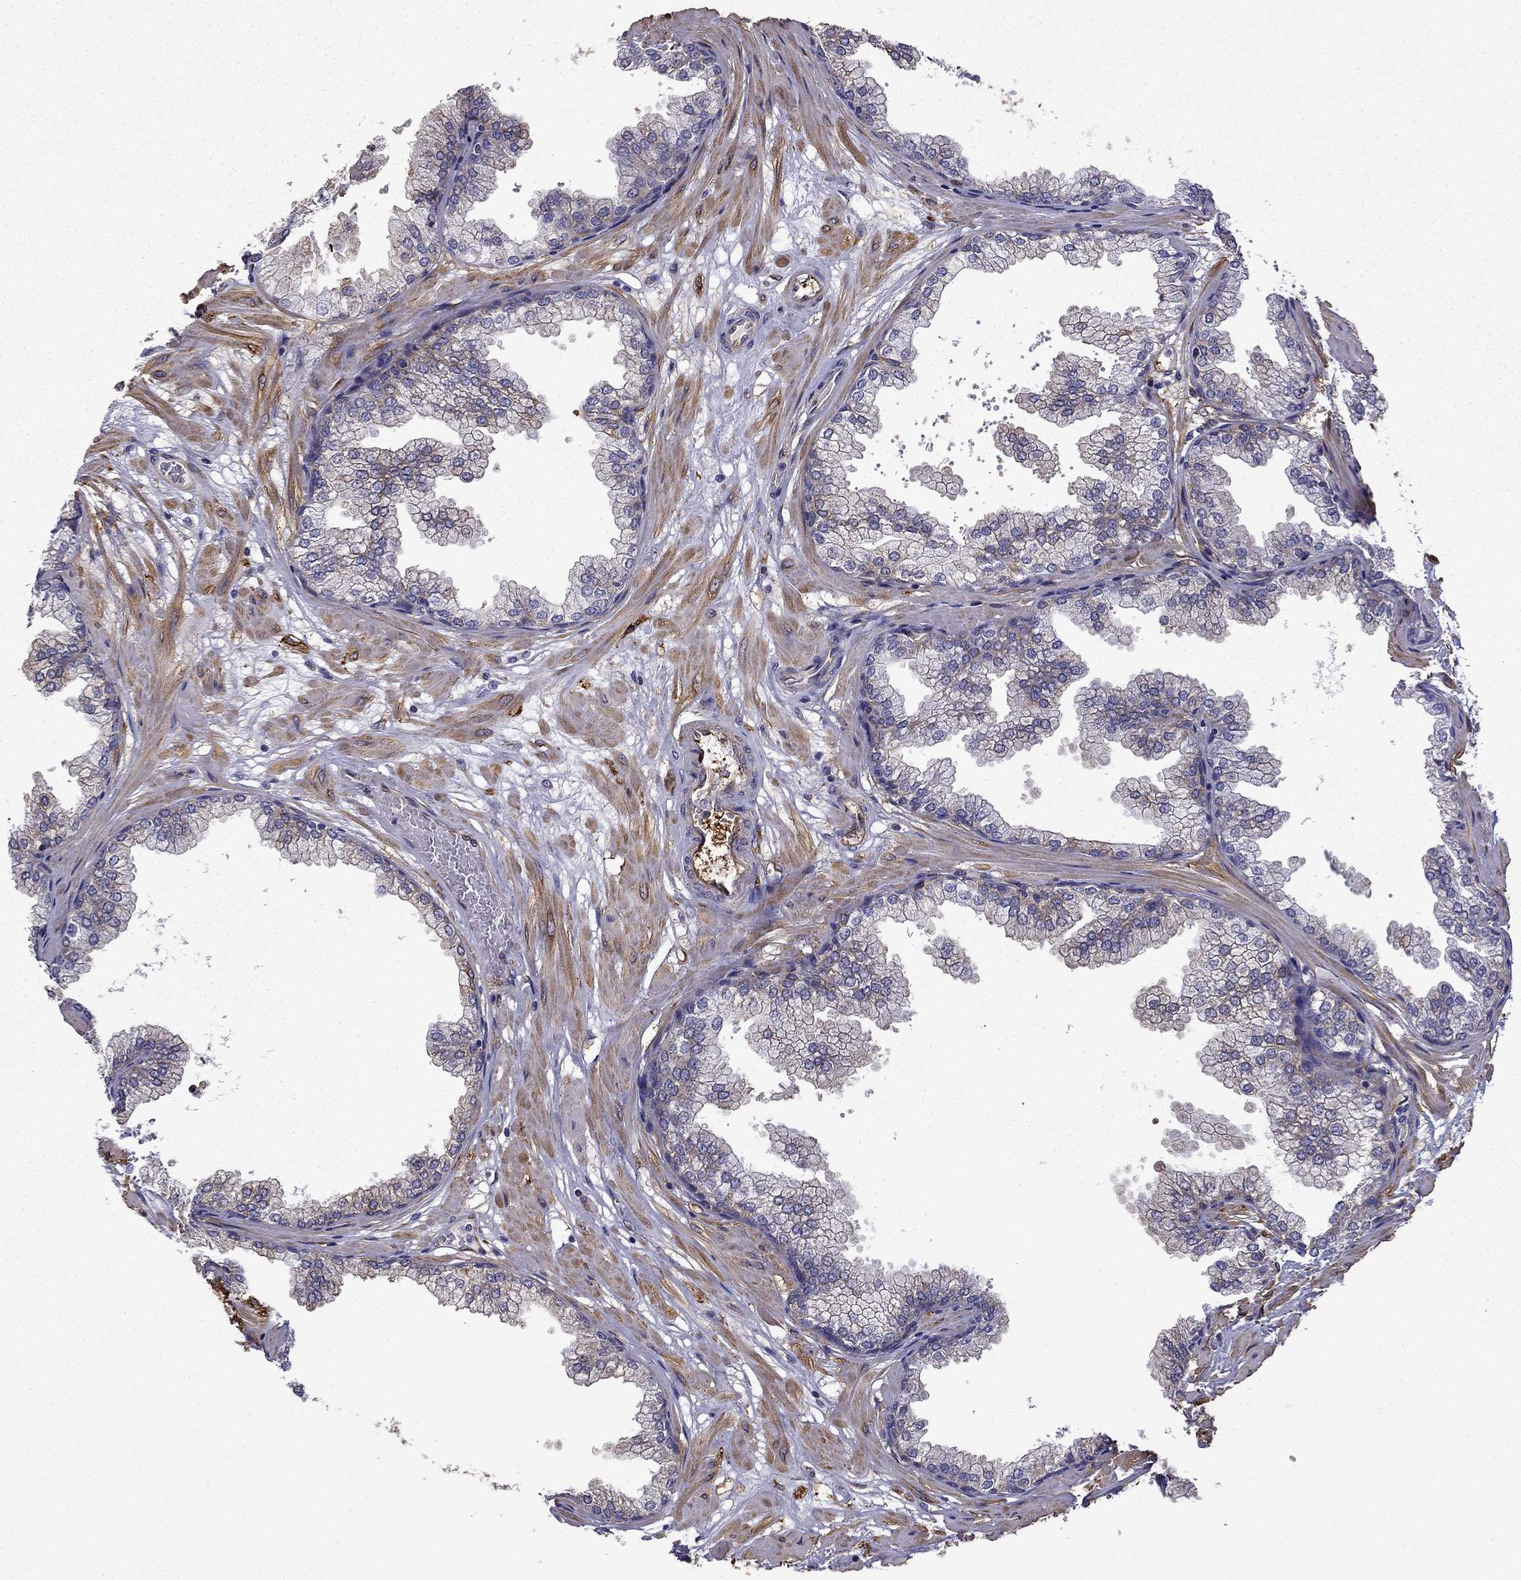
{"staining": {"intensity": "weak", "quantity": "<25%", "location": "cytoplasmic/membranous"}, "tissue": "prostate", "cell_type": "Glandular cells", "image_type": "normal", "snomed": [{"axis": "morphology", "description": "Normal tissue, NOS"}, {"axis": "topography", "description": "Prostate"}], "caption": "Immunohistochemical staining of benign human prostate demonstrates no significant staining in glandular cells.", "gene": "MAP4", "patient": {"sex": "male", "age": 37}}